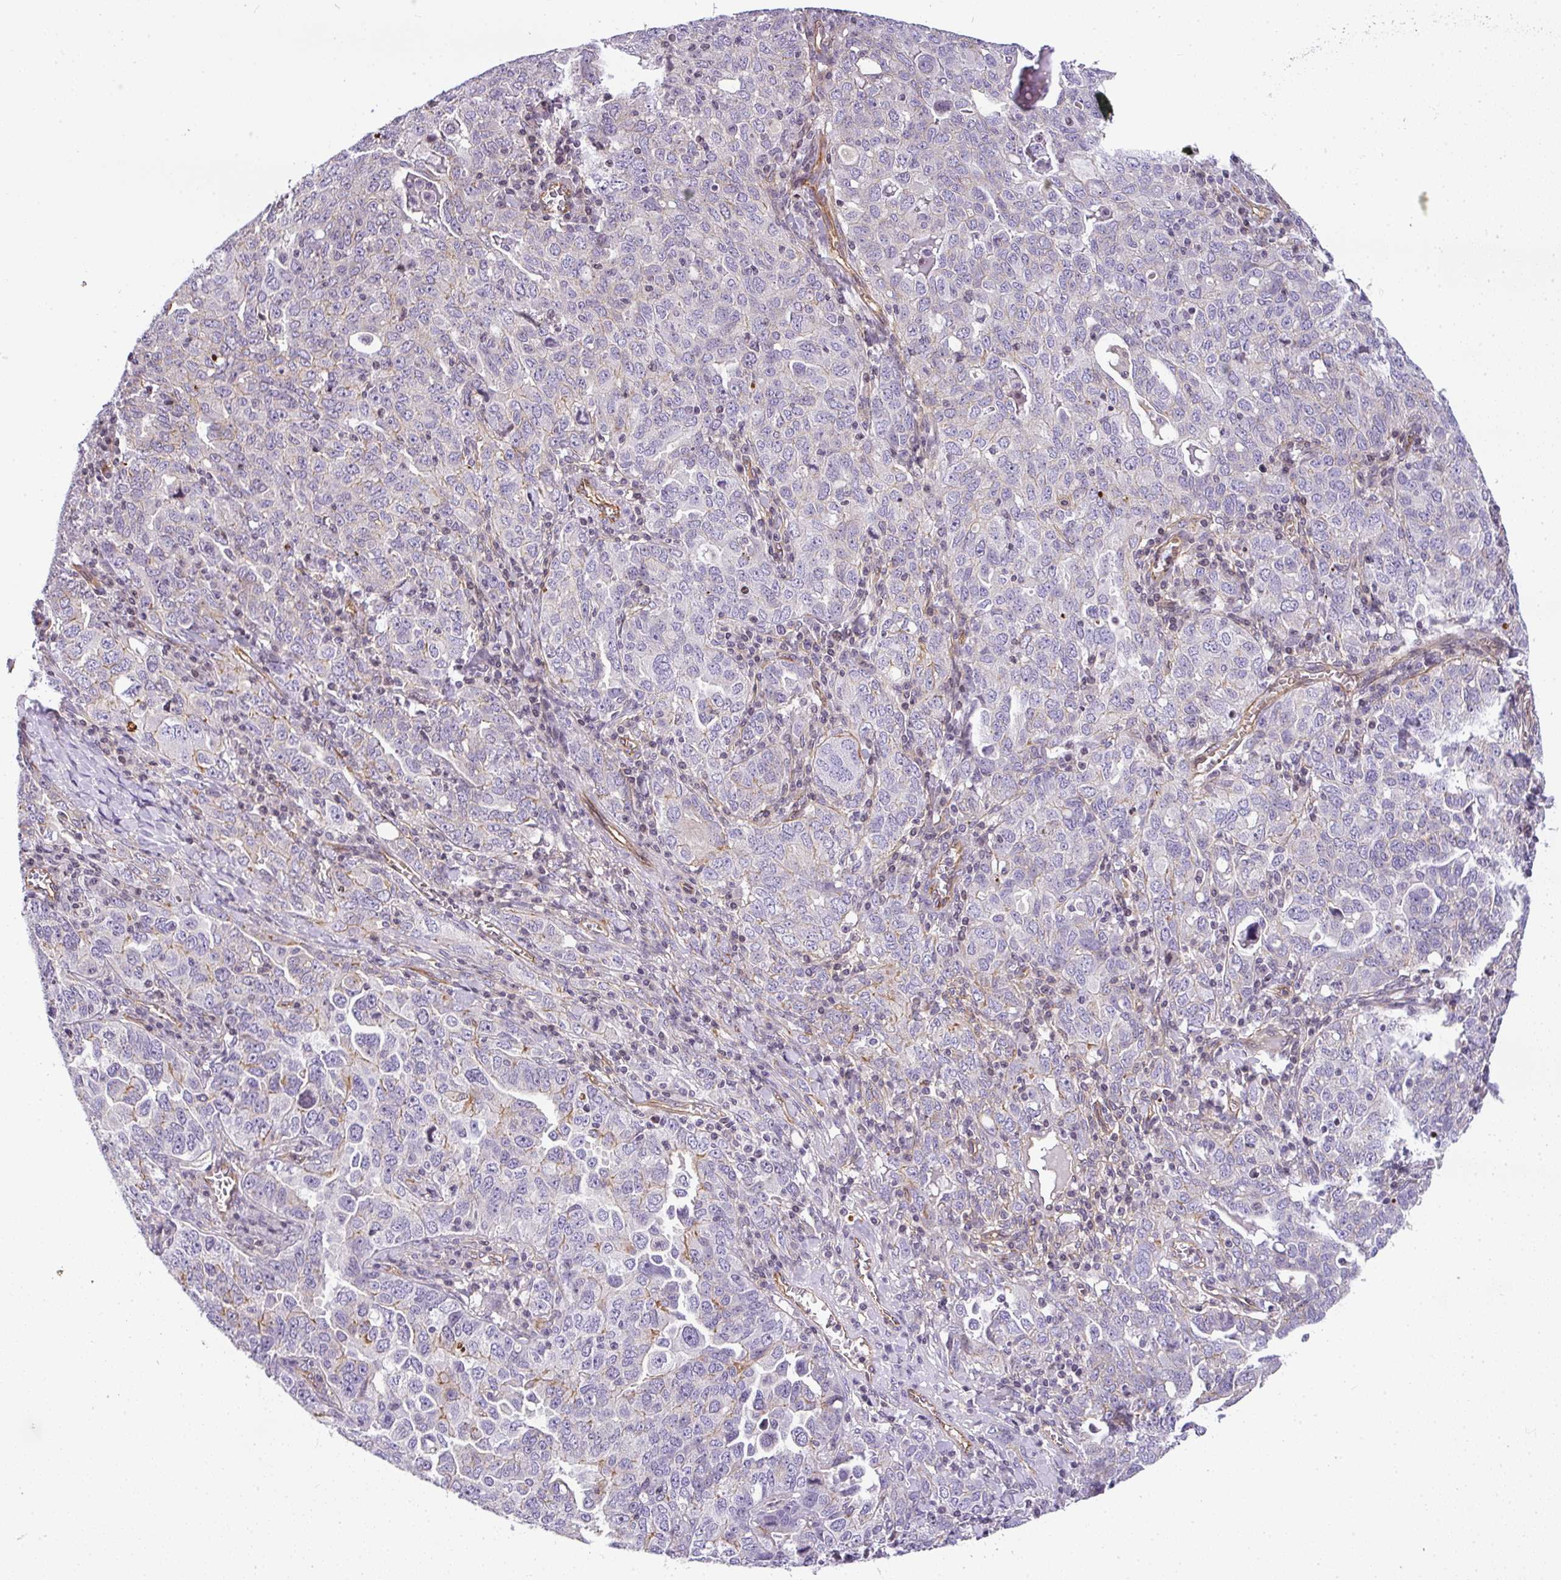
{"staining": {"intensity": "negative", "quantity": "none", "location": "none"}, "tissue": "ovarian cancer", "cell_type": "Tumor cells", "image_type": "cancer", "snomed": [{"axis": "morphology", "description": "Carcinoma, endometroid"}, {"axis": "topography", "description": "Ovary"}], "caption": "Immunohistochemical staining of endometroid carcinoma (ovarian) displays no significant positivity in tumor cells. (DAB immunohistochemistry visualized using brightfield microscopy, high magnification).", "gene": "OR11H4", "patient": {"sex": "female", "age": 62}}